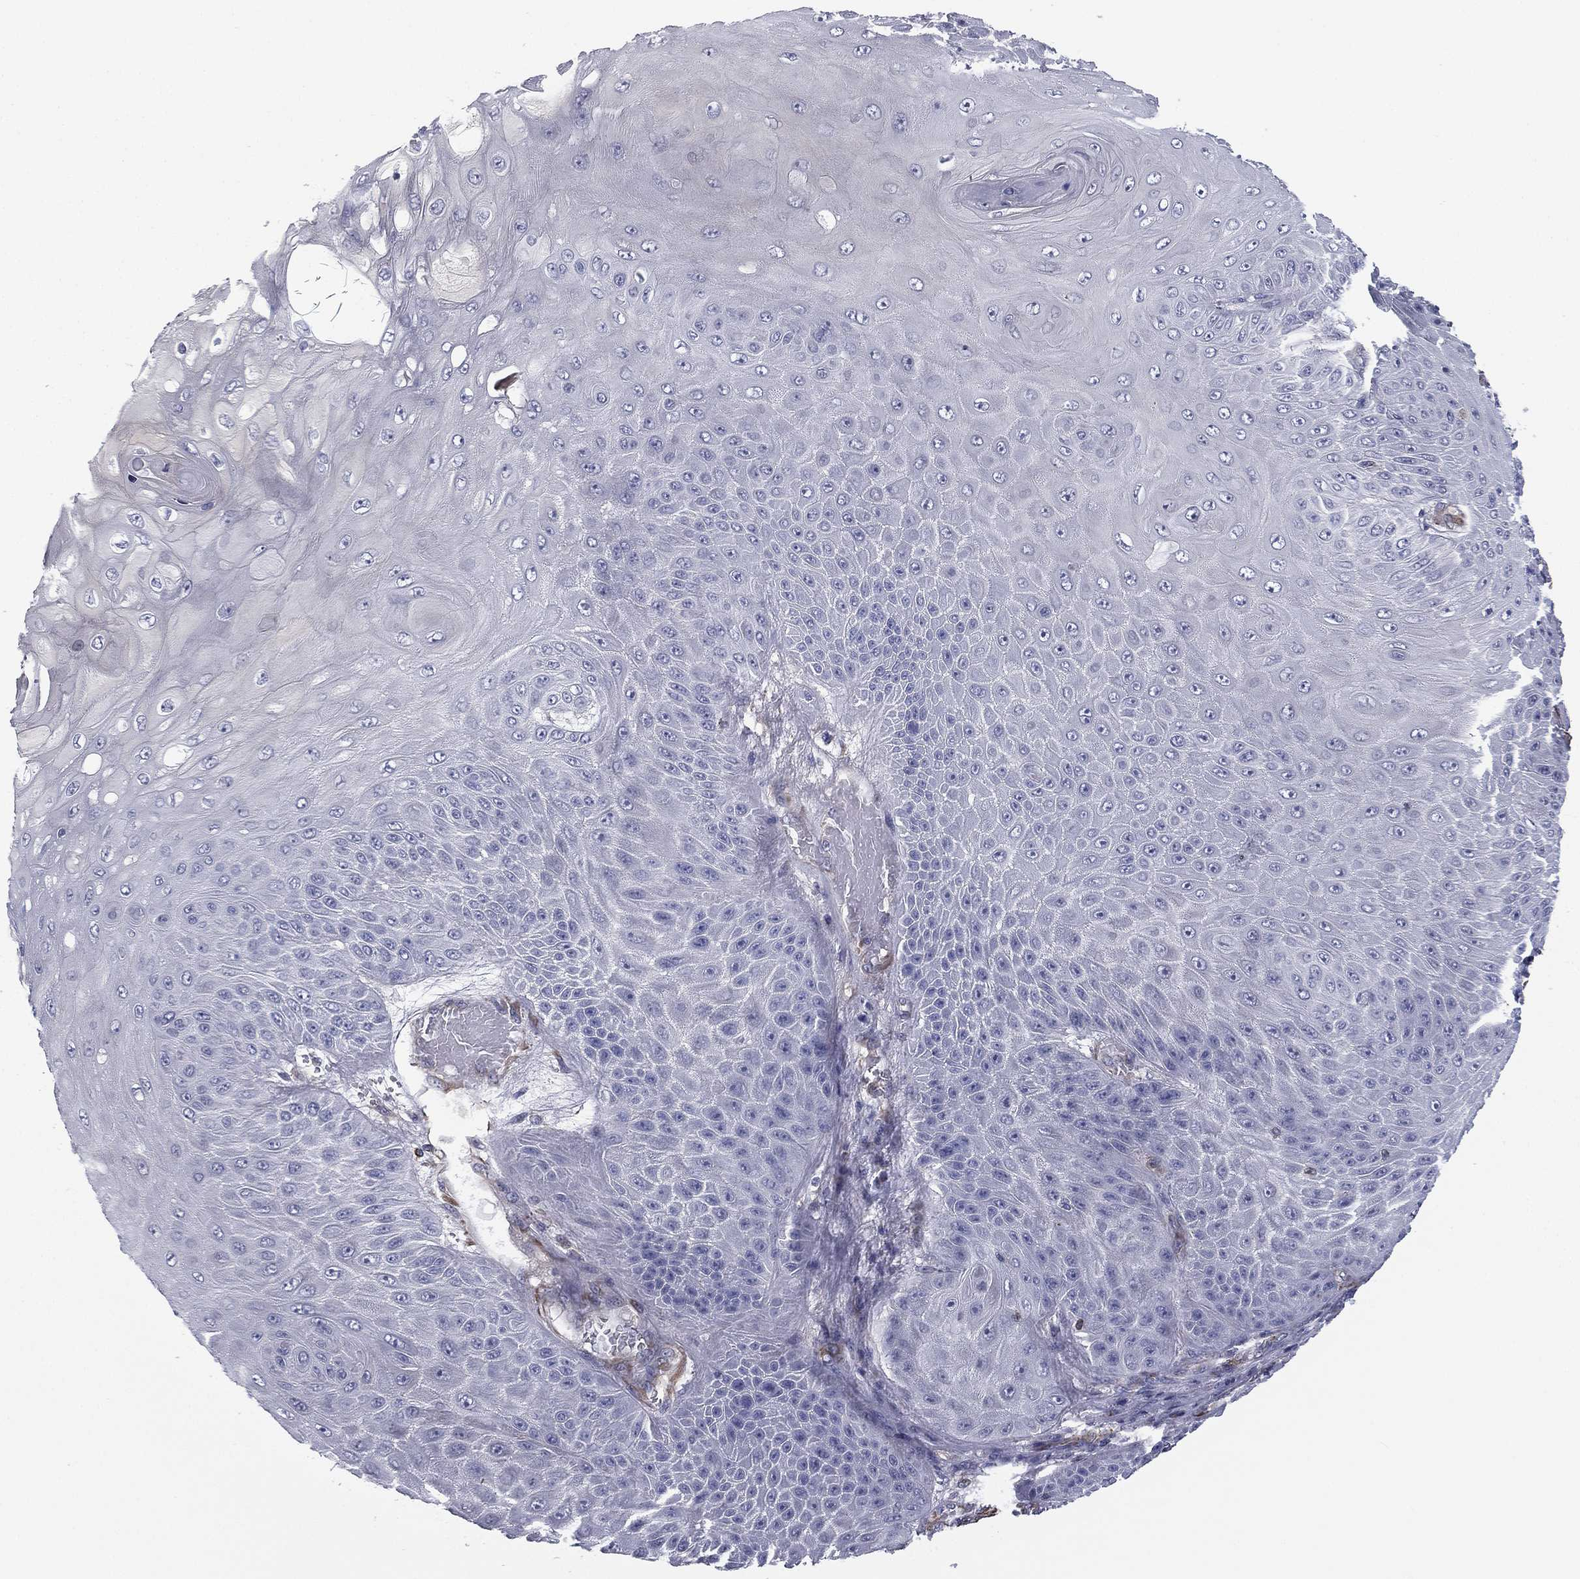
{"staining": {"intensity": "negative", "quantity": "none", "location": "none"}, "tissue": "skin cancer", "cell_type": "Tumor cells", "image_type": "cancer", "snomed": [{"axis": "morphology", "description": "Squamous cell carcinoma, NOS"}, {"axis": "topography", "description": "Skin"}], "caption": "This is a micrograph of immunohistochemistry staining of skin squamous cell carcinoma, which shows no positivity in tumor cells.", "gene": "SCUBE1", "patient": {"sex": "male", "age": 62}}